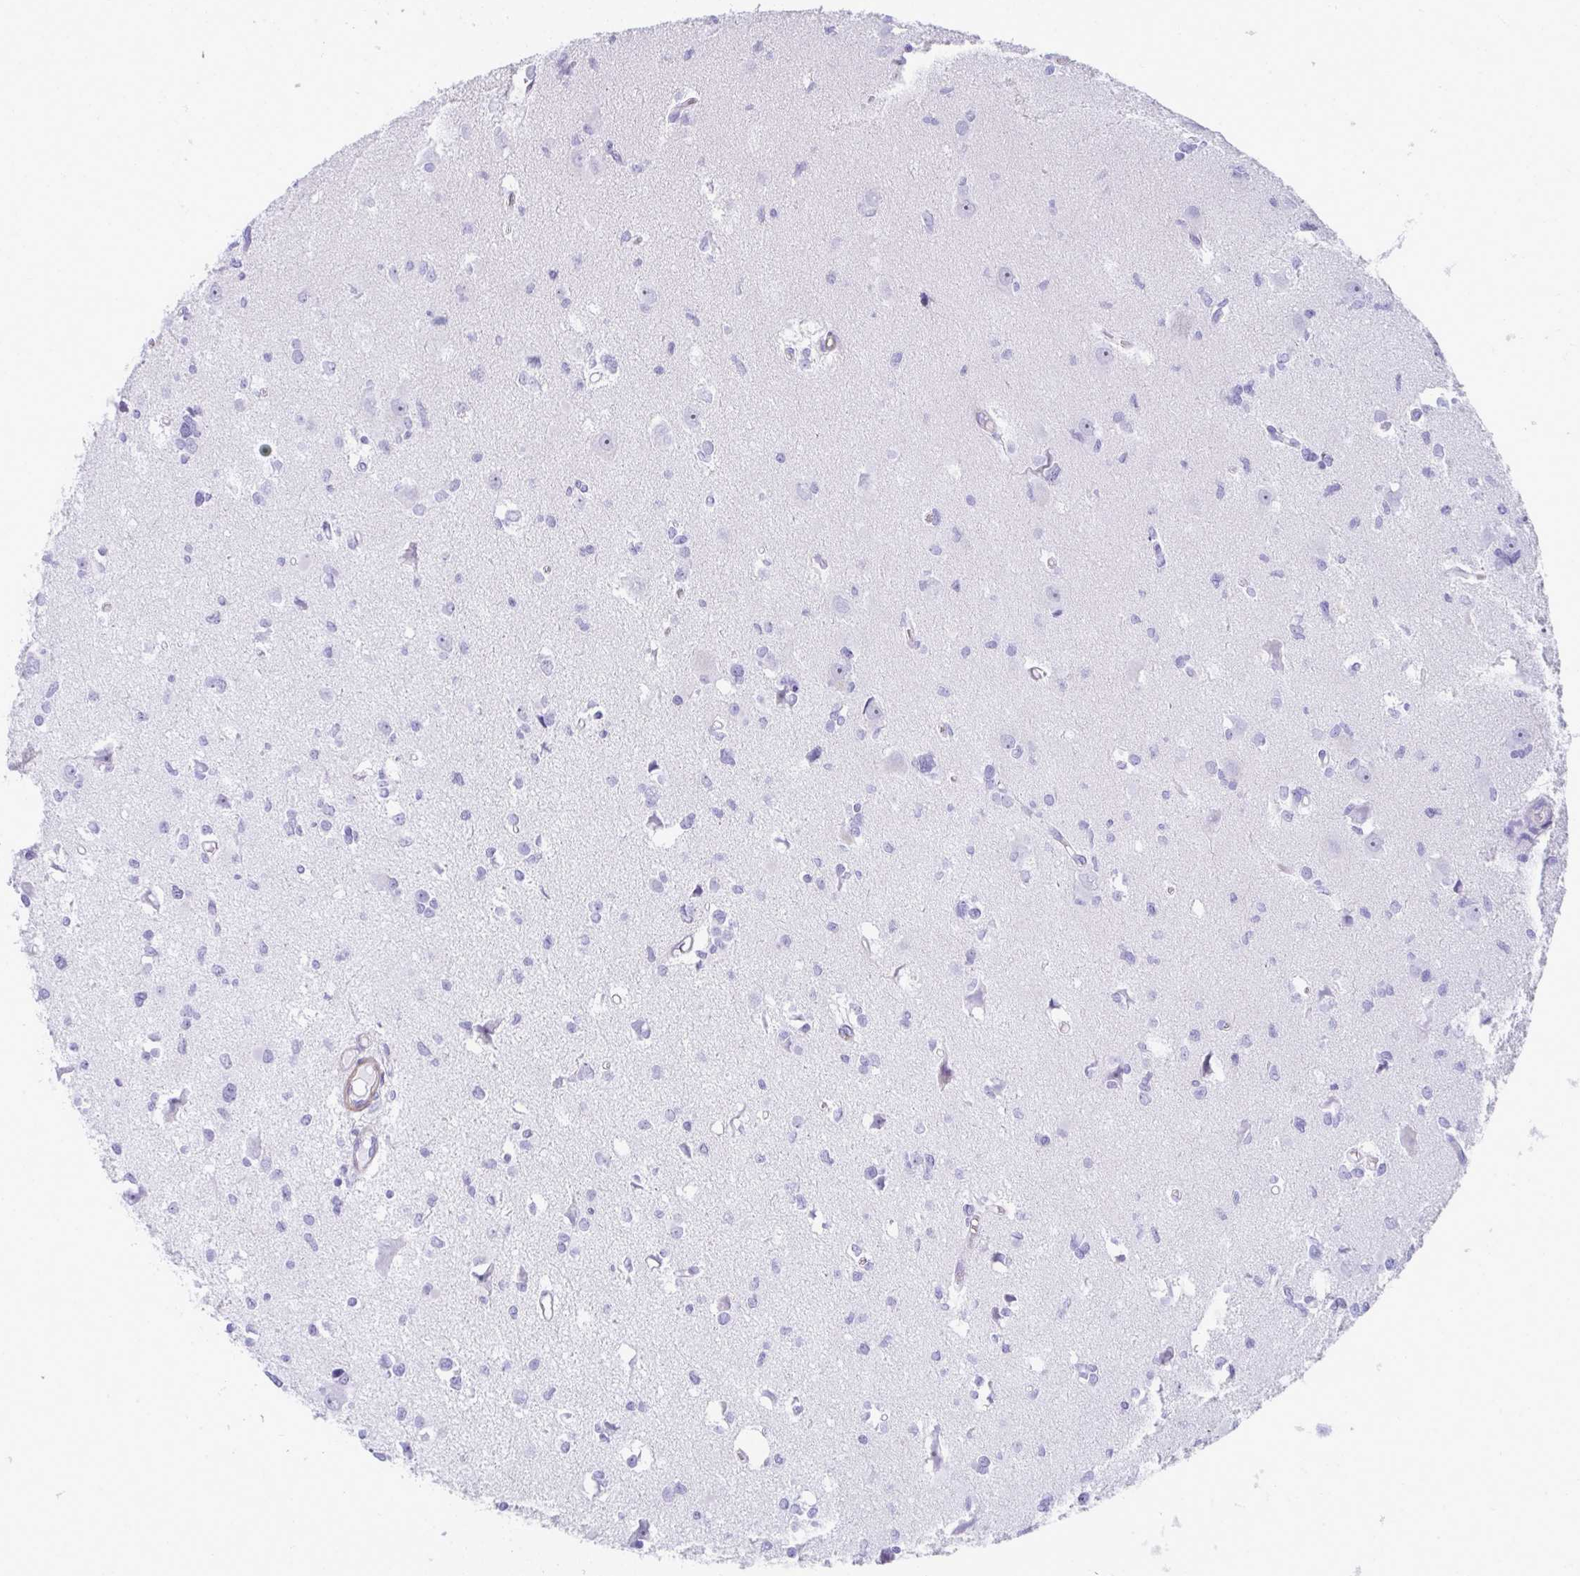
{"staining": {"intensity": "negative", "quantity": "none", "location": "none"}, "tissue": "glioma", "cell_type": "Tumor cells", "image_type": "cancer", "snomed": [{"axis": "morphology", "description": "Glioma, malignant, High grade"}, {"axis": "topography", "description": "Brain"}], "caption": "The photomicrograph exhibits no staining of tumor cells in high-grade glioma (malignant).", "gene": "PUS7L", "patient": {"sex": "male", "age": 23}}